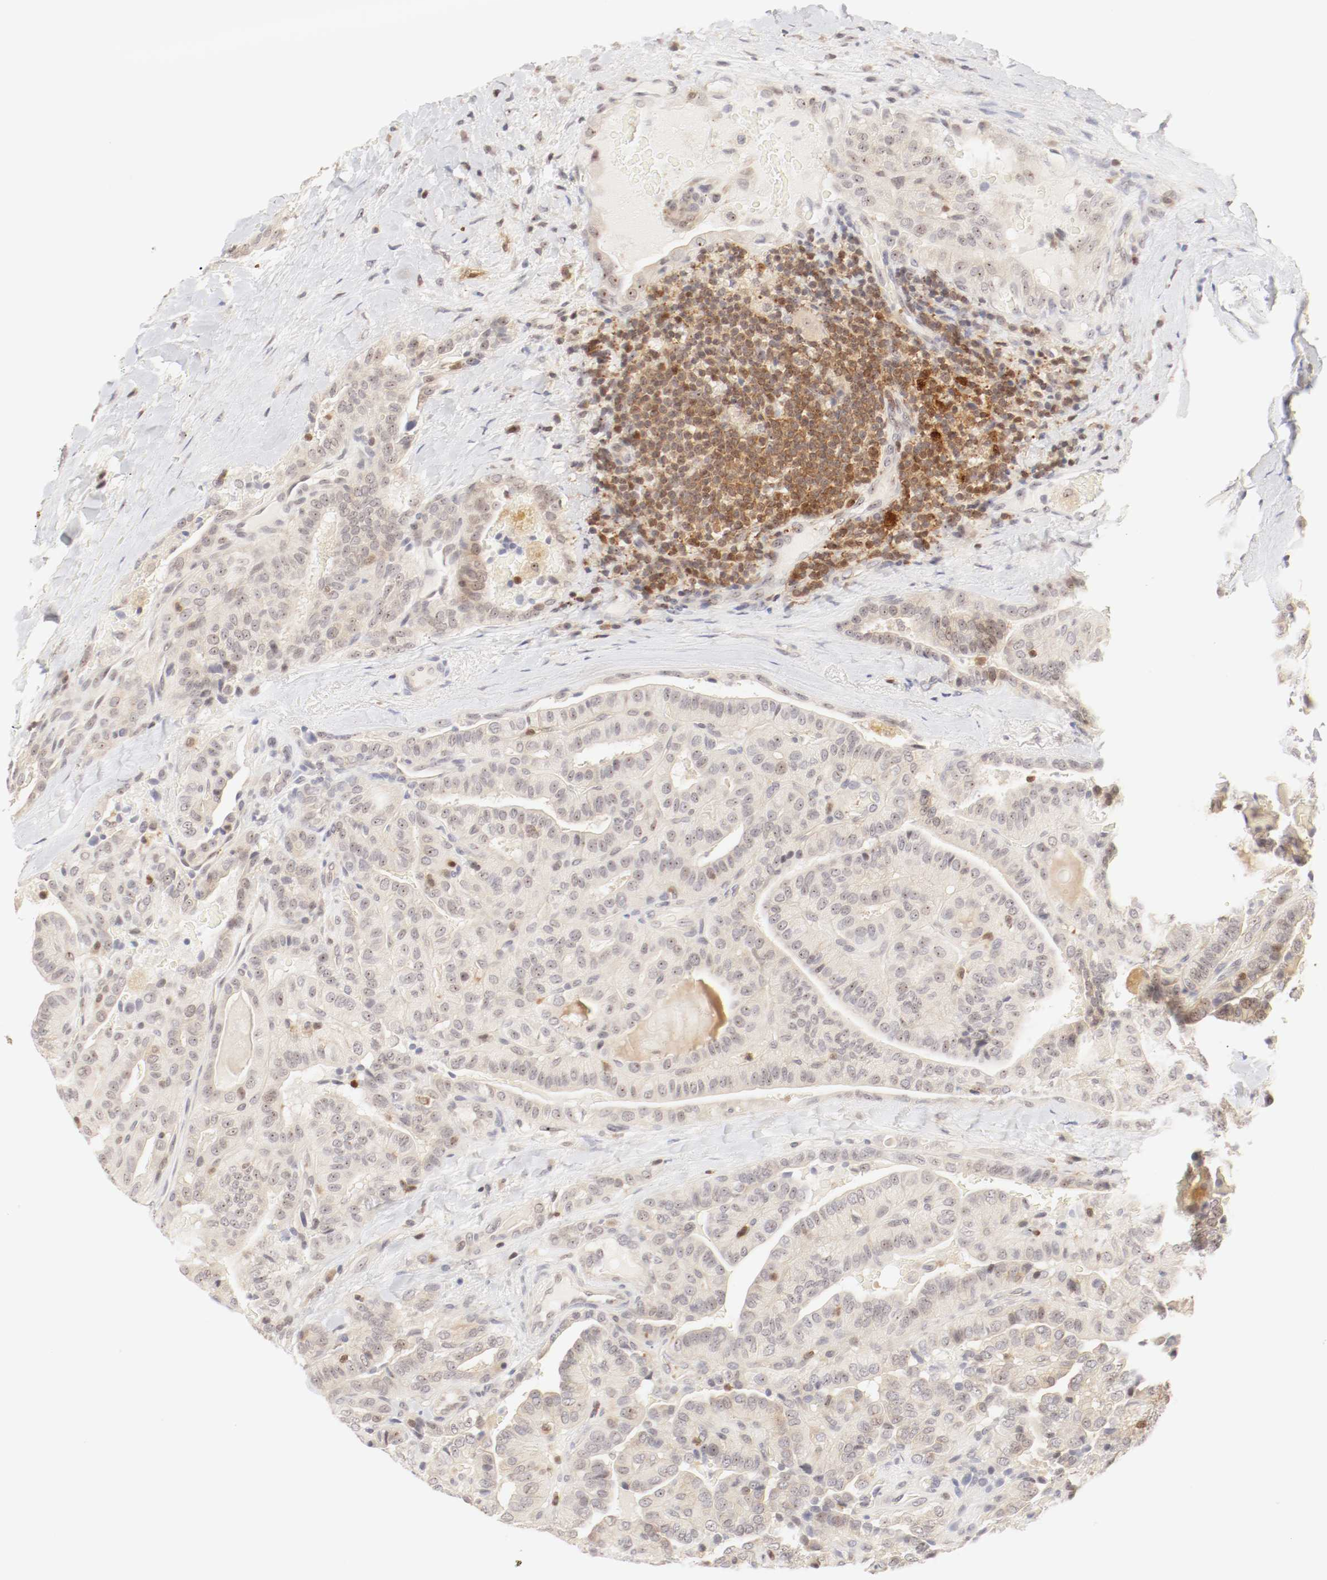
{"staining": {"intensity": "weak", "quantity": "<25%", "location": "cytoplasmic/membranous,nuclear"}, "tissue": "thyroid cancer", "cell_type": "Tumor cells", "image_type": "cancer", "snomed": [{"axis": "morphology", "description": "Papillary adenocarcinoma, NOS"}, {"axis": "topography", "description": "Thyroid gland"}], "caption": "DAB (3,3'-diaminobenzidine) immunohistochemical staining of human thyroid papillary adenocarcinoma demonstrates no significant staining in tumor cells.", "gene": "KIF2A", "patient": {"sex": "male", "age": 77}}